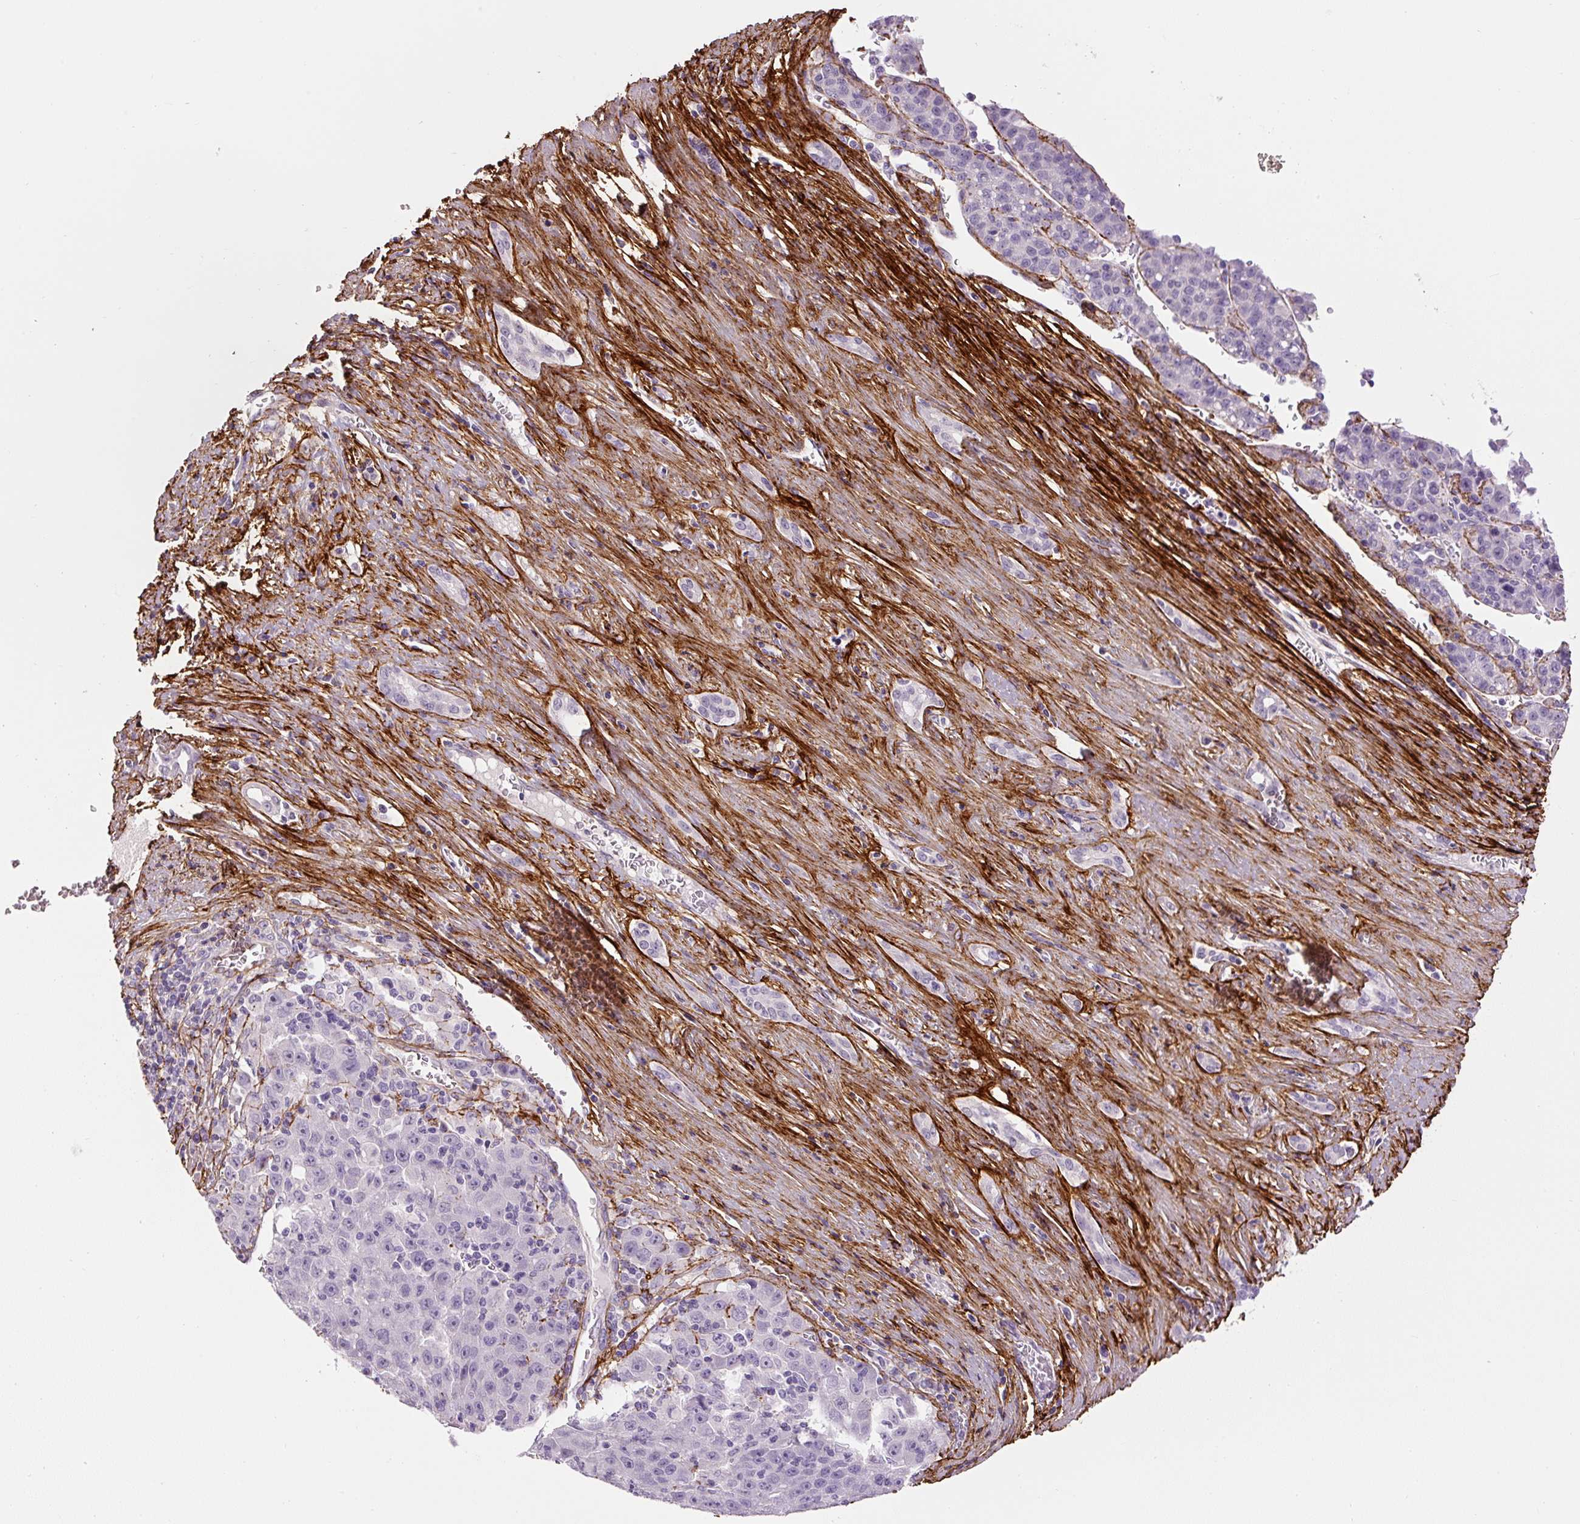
{"staining": {"intensity": "negative", "quantity": "none", "location": "none"}, "tissue": "liver cancer", "cell_type": "Tumor cells", "image_type": "cancer", "snomed": [{"axis": "morphology", "description": "Carcinoma, Hepatocellular, NOS"}, {"axis": "topography", "description": "Liver"}], "caption": "Human liver hepatocellular carcinoma stained for a protein using immunohistochemistry (IHC) displays no staining in tumor cells.", "gene": "FBN1", "patient": {"sex": "female", "age": 53}}